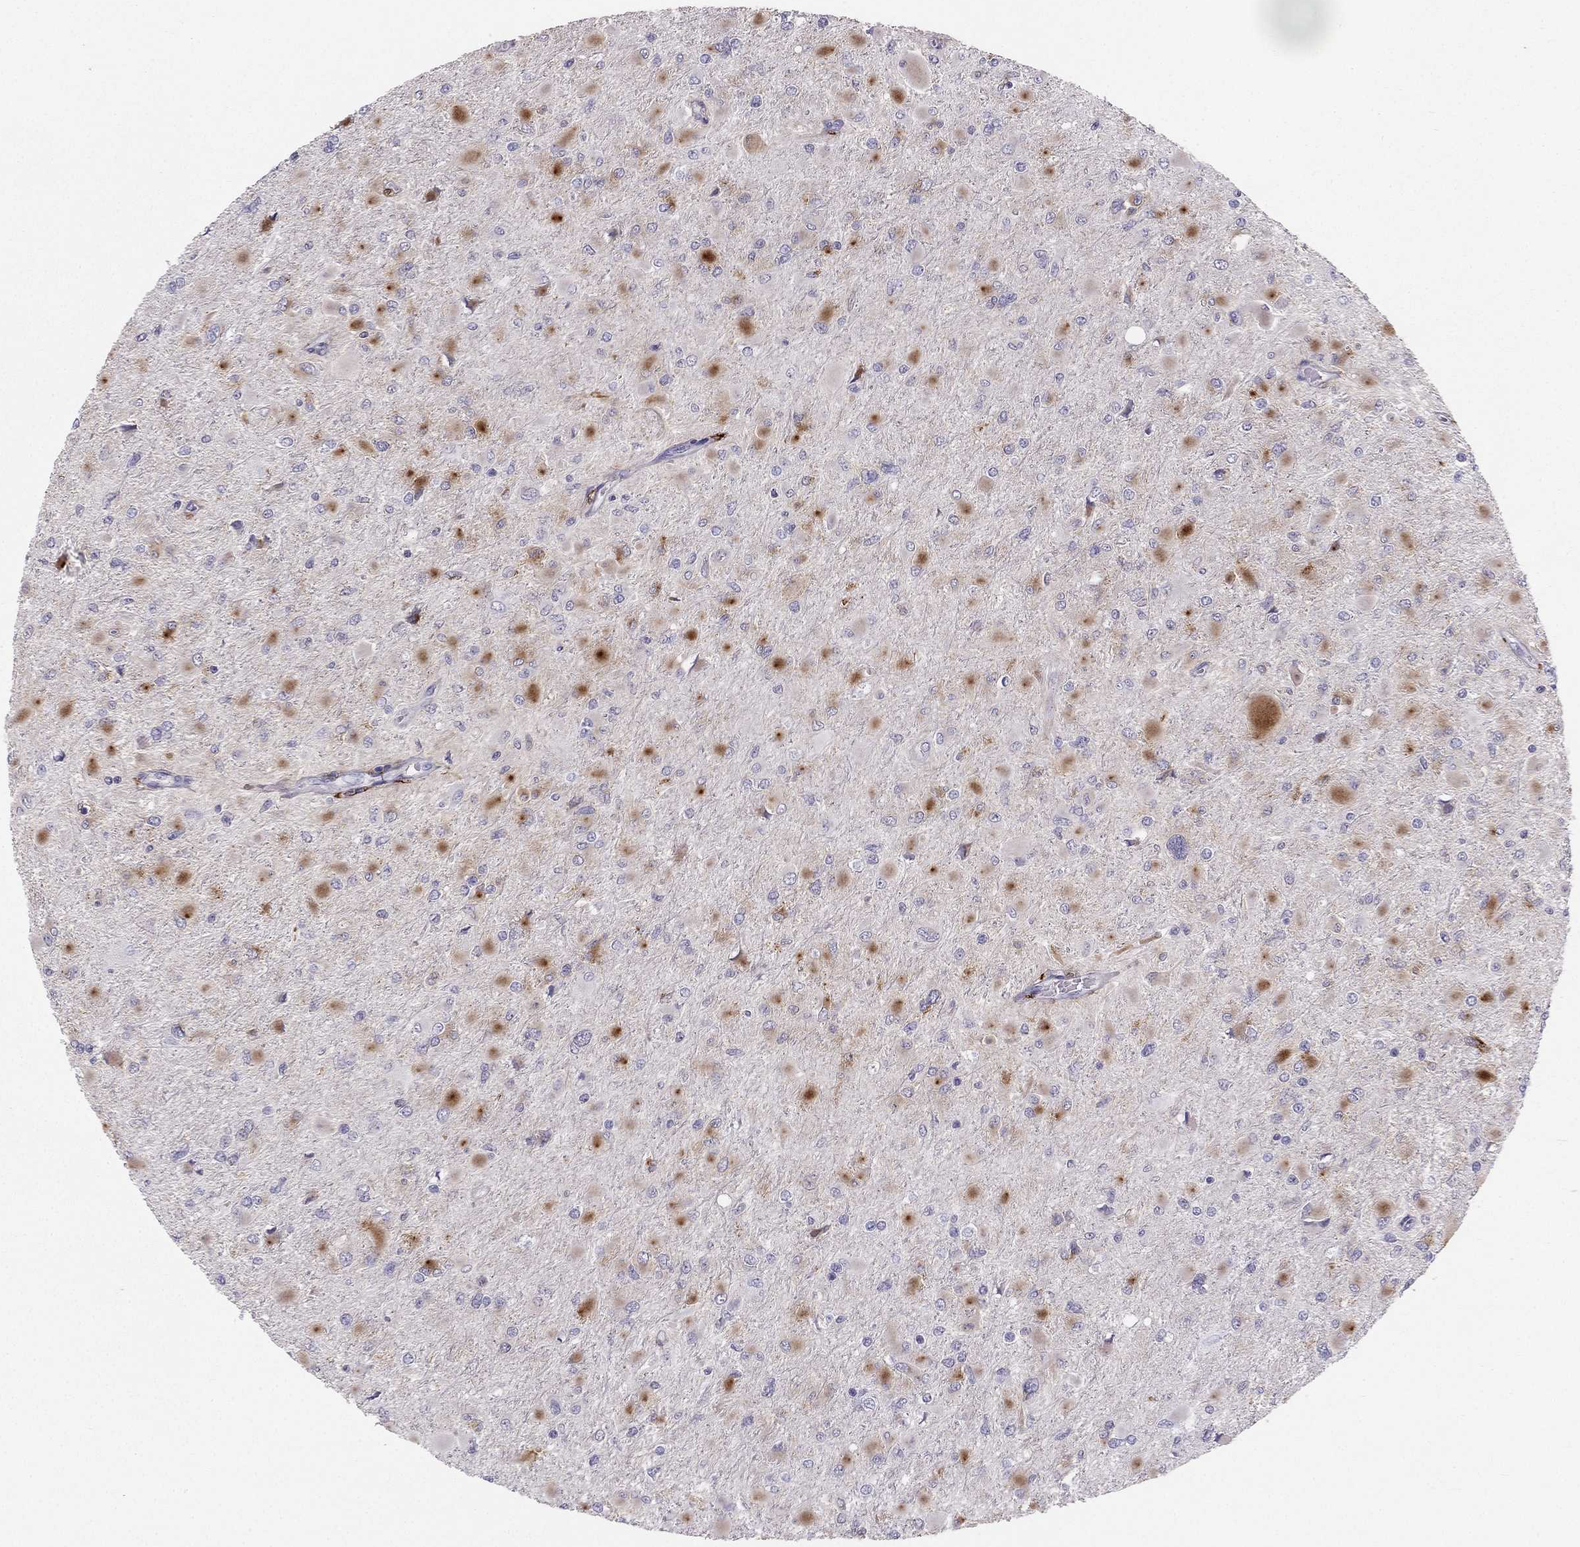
{"staining": {"intensity": "negative", "quantity": "none", "location": "none"}, "tissue": "glioma", "cell_type": "Tumor cells", "image_type": "cancer", "snomed": [{"axis": "morphology", "description": "Glioma, malignant, High grade"}, {"axis": "topography", "description": "Cerebral cortex"}], "caption": "Immunohistochemical staining of human glioma demonstrates no significant positivity in tumor cells. (DAB (3,3'-diaminobenzidine) IHC visualized using brightfield microscopy, high magnification).", "gene": "LMTK3", "patient": {"sex": "female", "age": 36}}